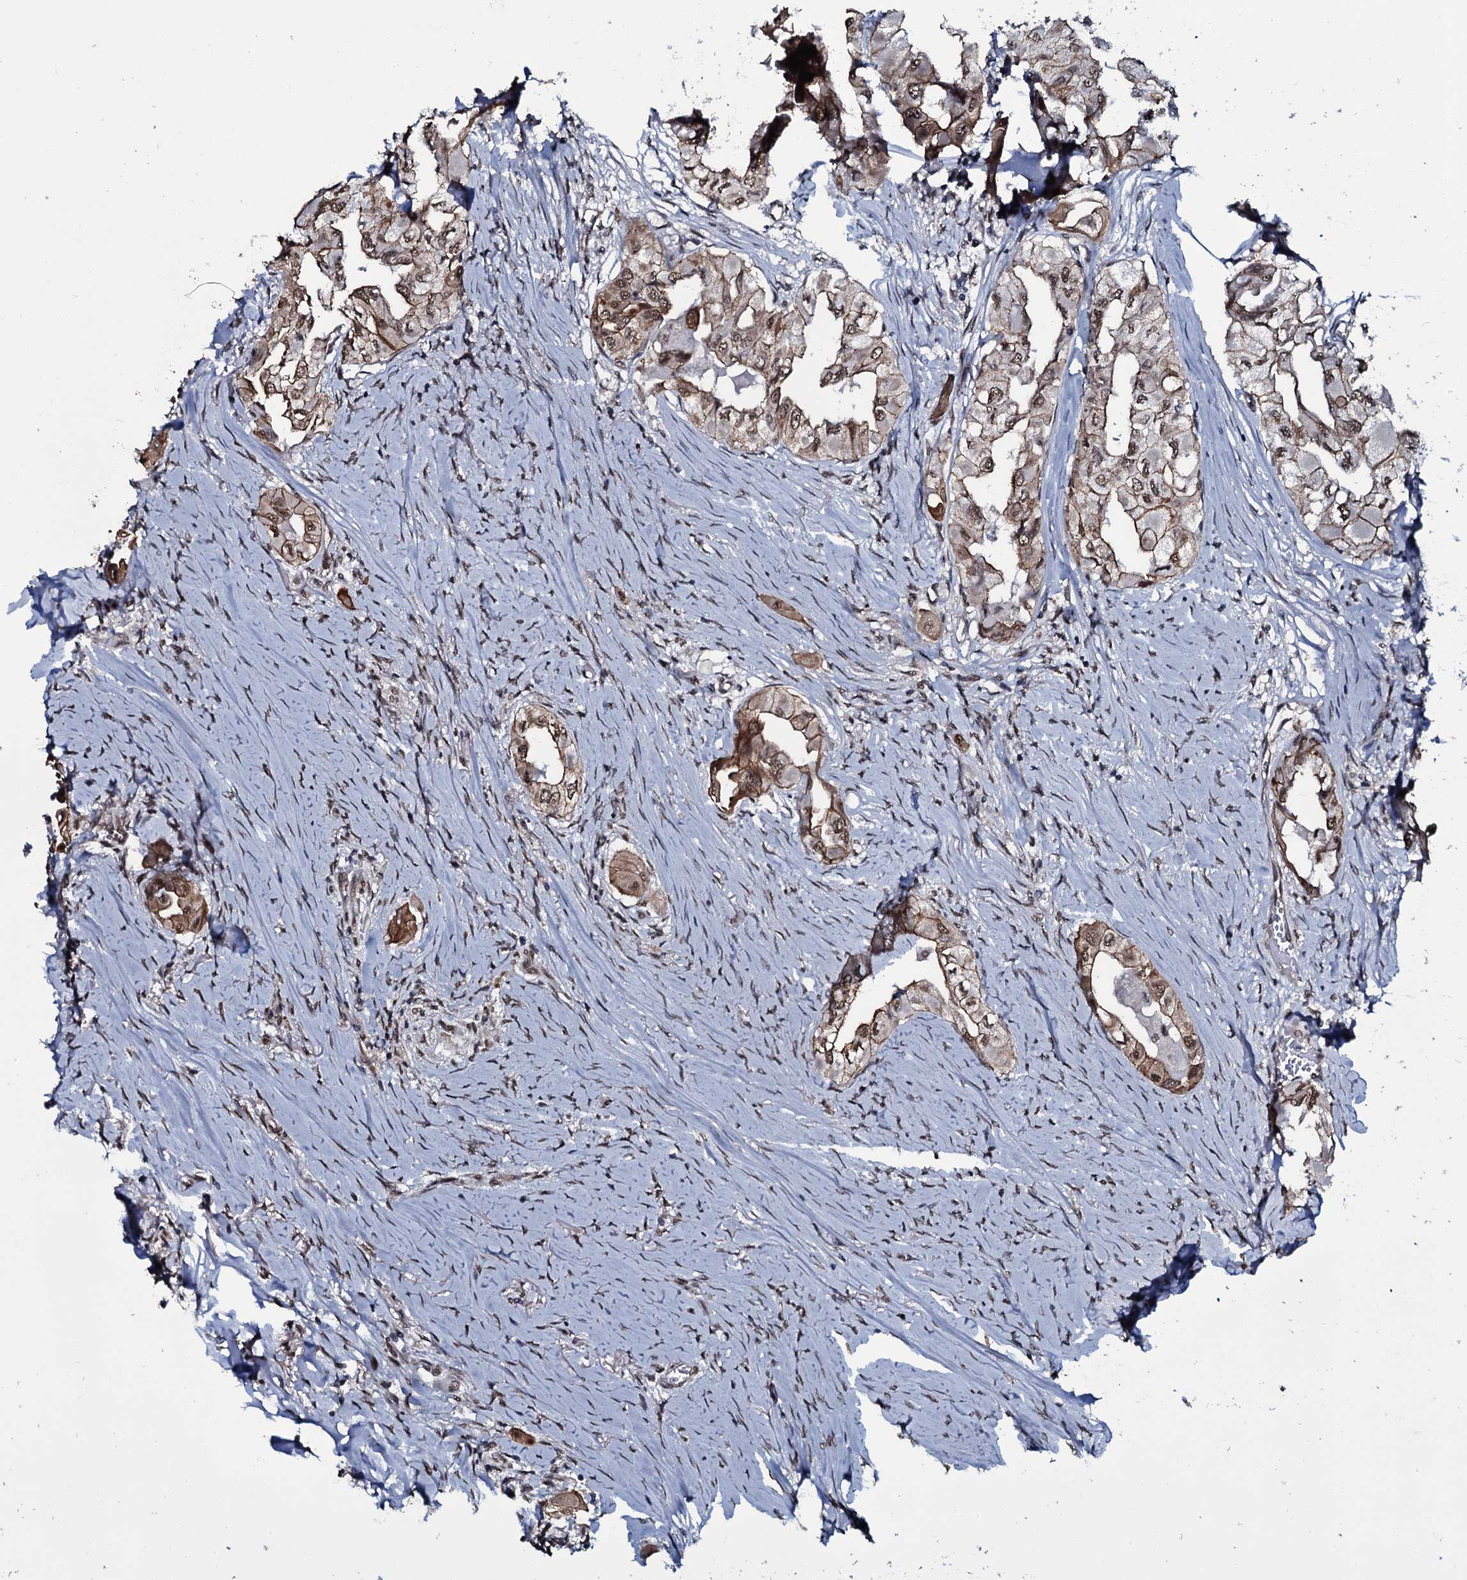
{"staining": {"intensity": "moderate", "quantity": ">75%", "location": "cytoplasmic/membranous,nuclear"}, "tissue": "thyroid cancer", "cell_type": "Tumor cells", "image_type": "cancer", "snomed": [{"axis": "morphology", "description": "Papillary adenocarcinoma, NOS"}, {"axis": "topography", "description": "Thyroid gland"}], "caption": "The histopathology image shows staining of thyroid cancer, revealing moderate cytoplasmic/membranous and nuclear protein expression (brown color) within tumor cells.", "gene": "SH2D4B", "patient": {"sex": "female", "age": 59}}